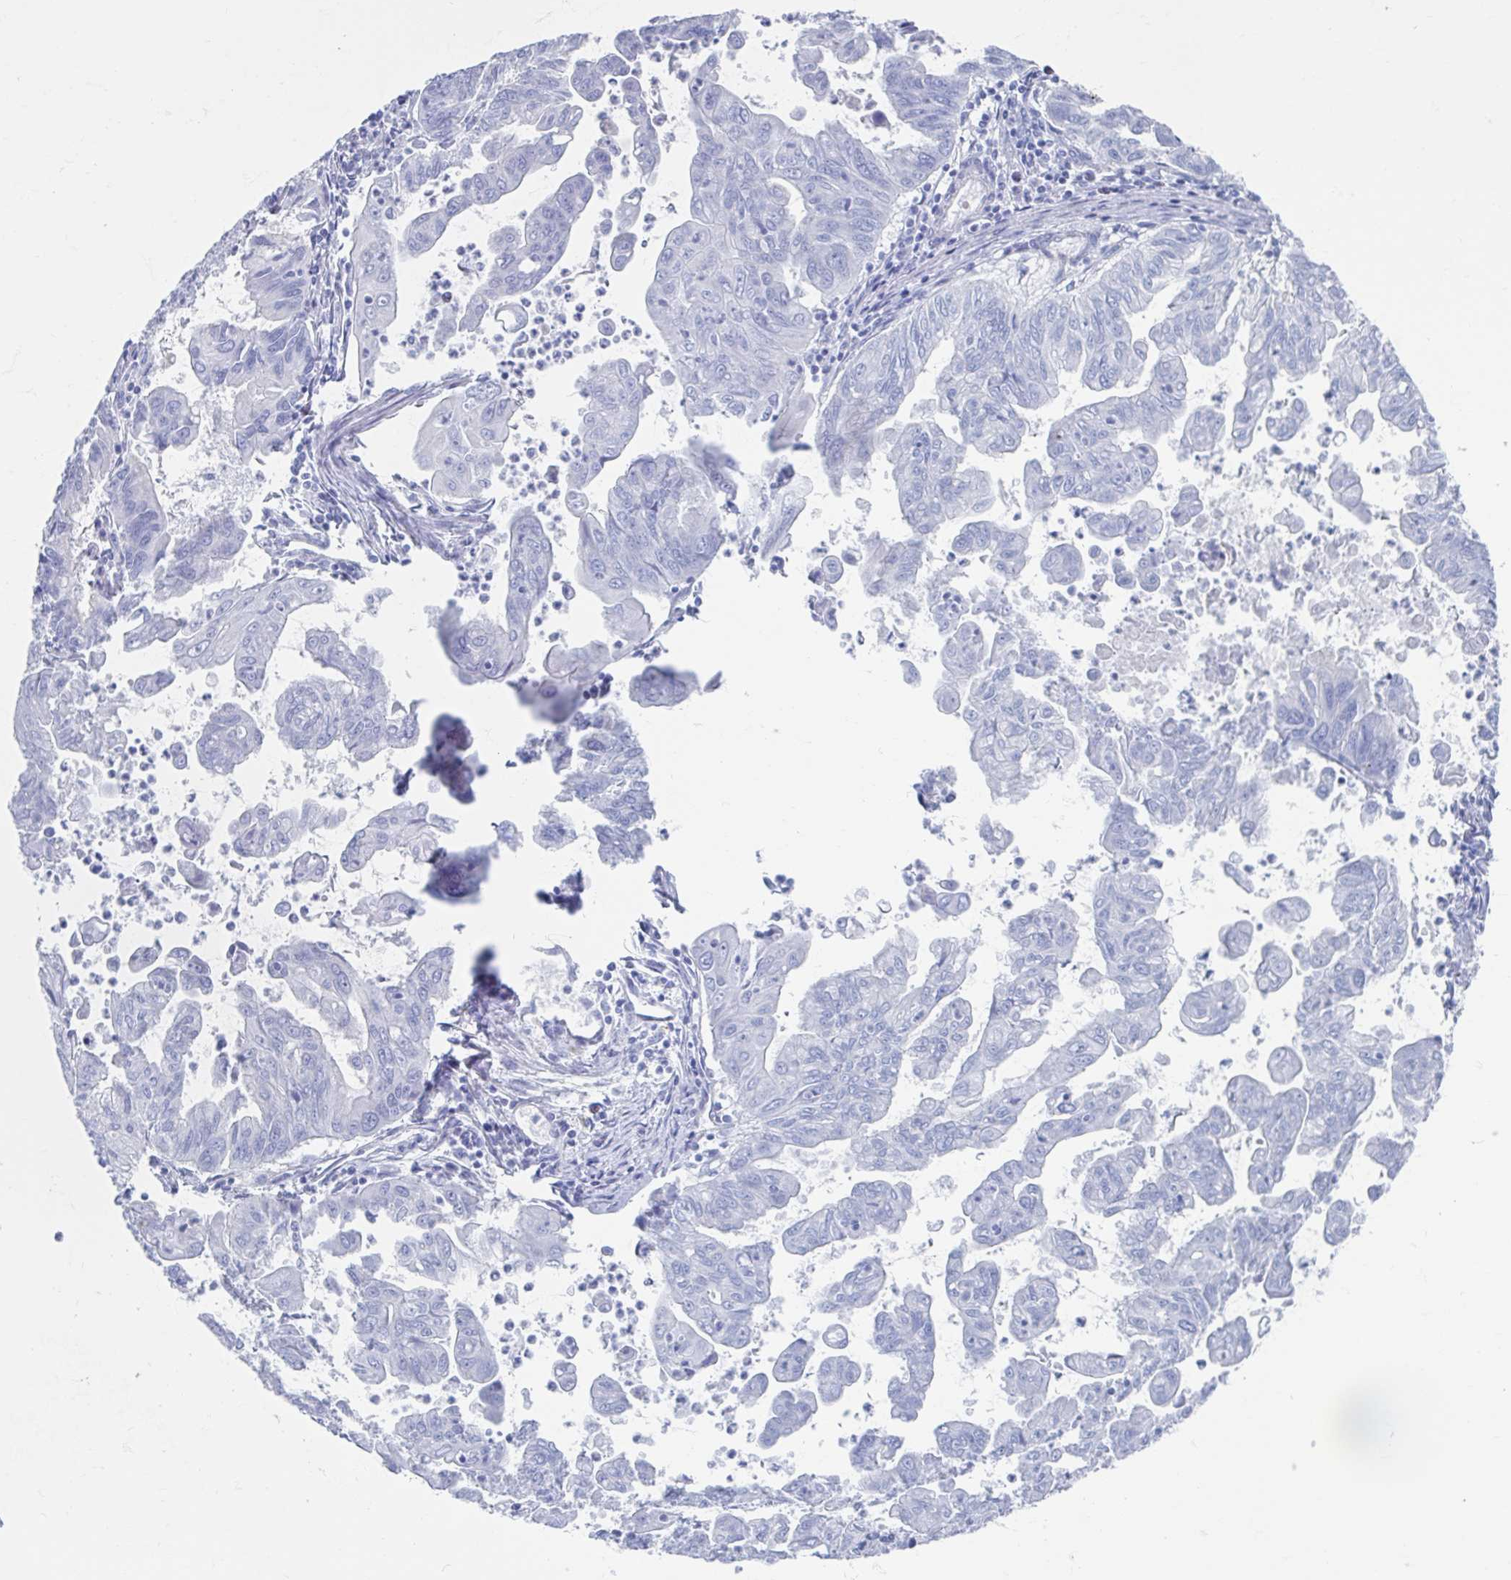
{"staining": {"intensity": "negative", "quantity": "none", "location": "none"}, "tissue": "stomach cancer", "cell_type": "Tumor cells", "image_type": "cancer", "snomed": [{"axis": "morphology", "description": "Adenocarcinoma, NOS"}, {"axis": "topography", "description": "Stomach, upper"}], "caption": "Stomach cancer stained for a protein using immunohistochemistry (IHC) reveals no positivity tumor cells.", "gene": "SHCBP1L", "patient": {"sex": "male", "age": 80}}